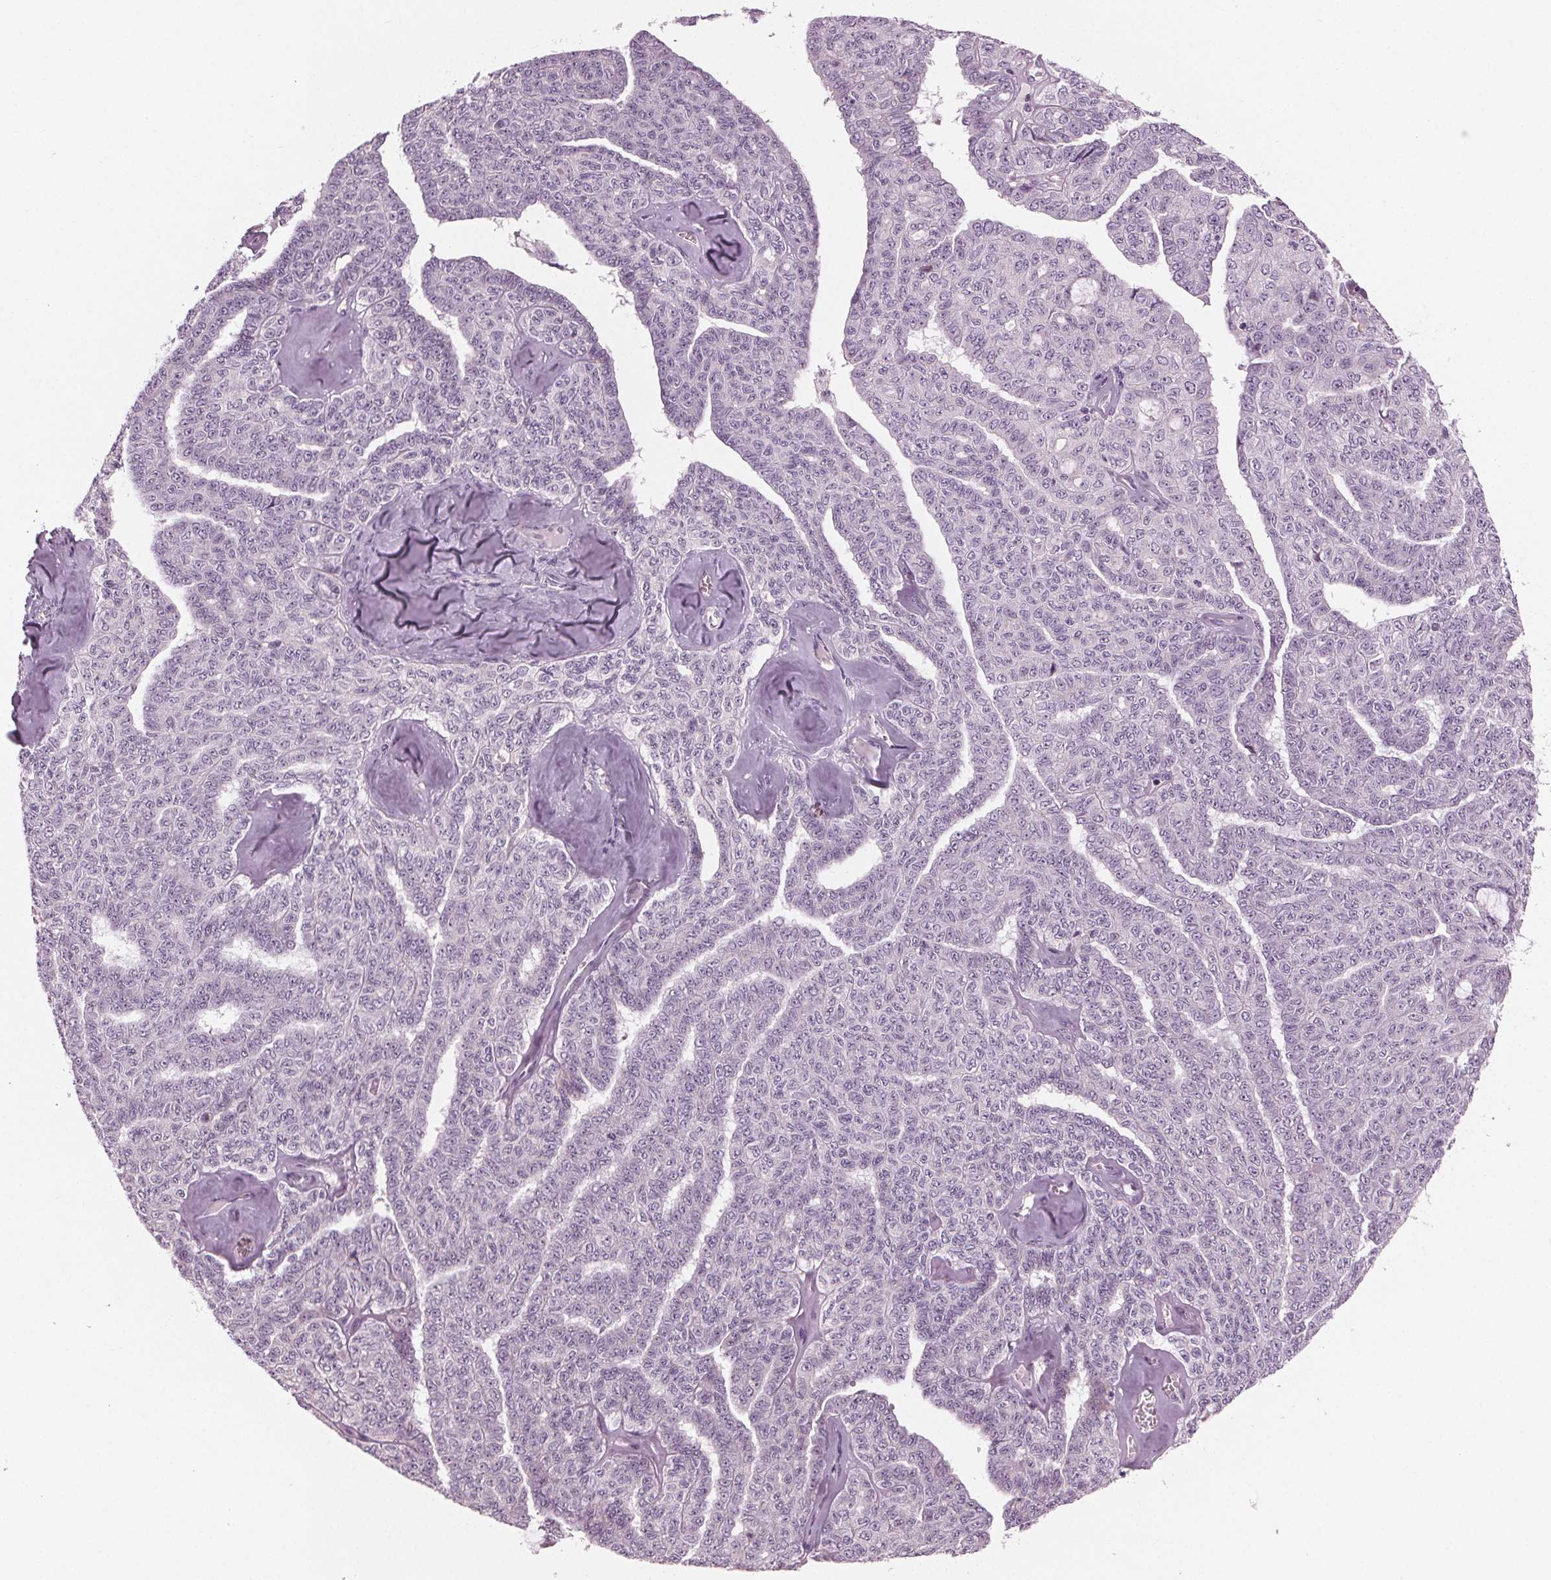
{"staining": {"intensity": "negative", "quantity": "none", "location": "none"}, "tissue": "ovarian cancer", "cell_type": "Tumor cells", "image_type": "cancer", "snomed": [{"axis": "morphology", "description": "Cystadenocarcinoma, serous, NOS"}, {"axis": "topography", "description": "Ovary"}], "caption": "This is an IHC micrograph of ovarian serous cystadenocarcinoma. There is no staining in tumor cells.", "gene": "PRAP1", "patient": {"sex": "female", "age": 71}}